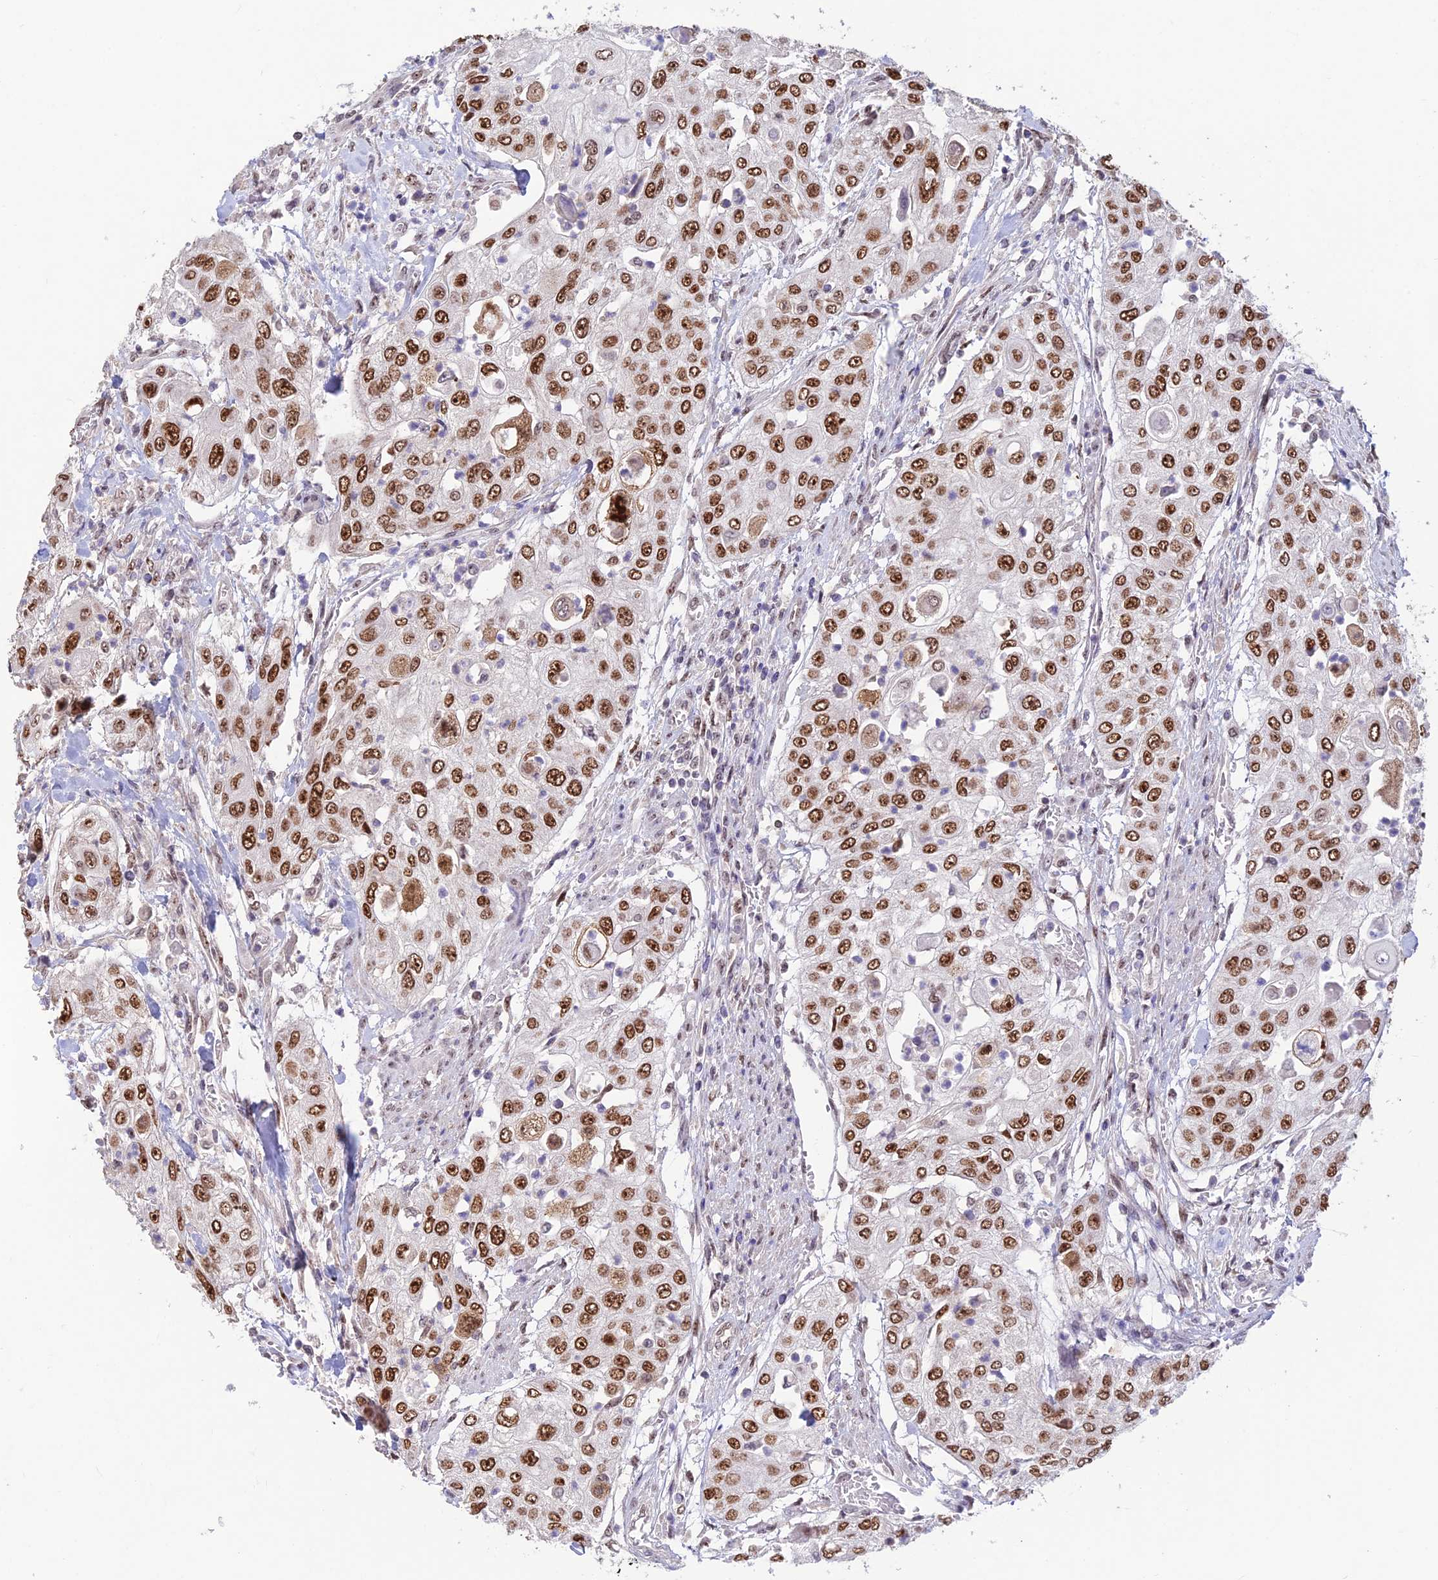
{"staining": {"intensity": "strong", "quantity": ">75%", "location": "nuclear"}, "tissue": "urothelial cancer", "cell_type": "Tumor cells", "image_type": "cancer", "snomed": [{"axis": "morphology", "description": "Urothelial carcinoma, High grade"}, {"axis": "topography", "description": "Urinary bladder"}], "caption": "High-magnification brightfield microscopy of urothelial cancer stained with DAB (3,3'-diaminobenzidine) (brown) and counterstained with hematoxylin (blue). tumor cells exhibit strong nuclear positivity is present in about>75% of cells.", "gene": "POLR1G", "patient": {"sex": "female", "age": 79}}